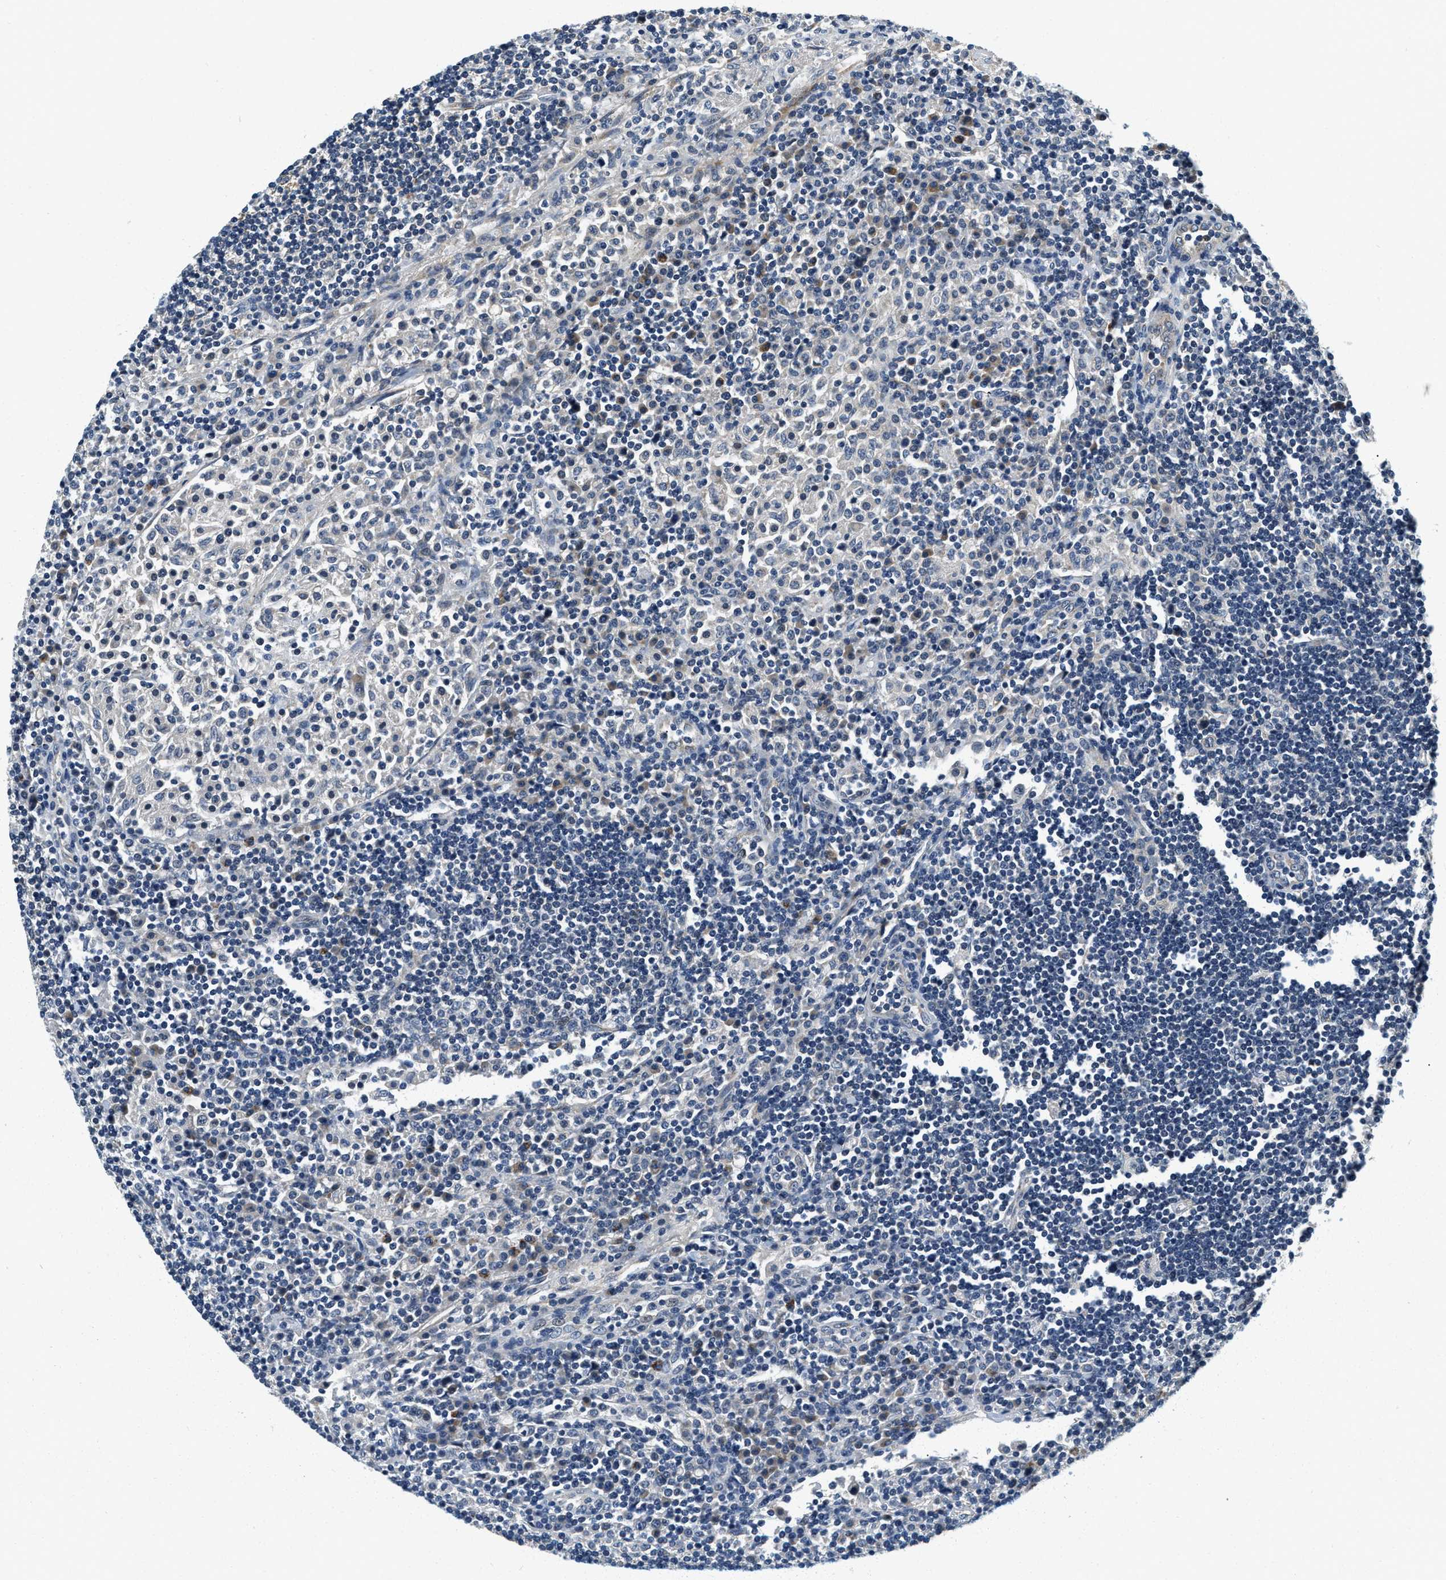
{"staining": {"intensity": "negative", "quantity": "none", "location": "none"}, "tissue": "lymph node", "cell_type": "Germinal center cells", "image_type": "normal", "snomed": [{"axis": "morphology", "description": "Normal tissue, NOS"}, {"axis": "topography", "description": "Lymph node"}], "caption": "DAB (3,3'-diaminobenzidine) immunohistochemical staining of normal human lymph node displays no significant expression in germinal center cells.", "gene": "YAE1", "patient": {"sex": "female", "age": 53}}